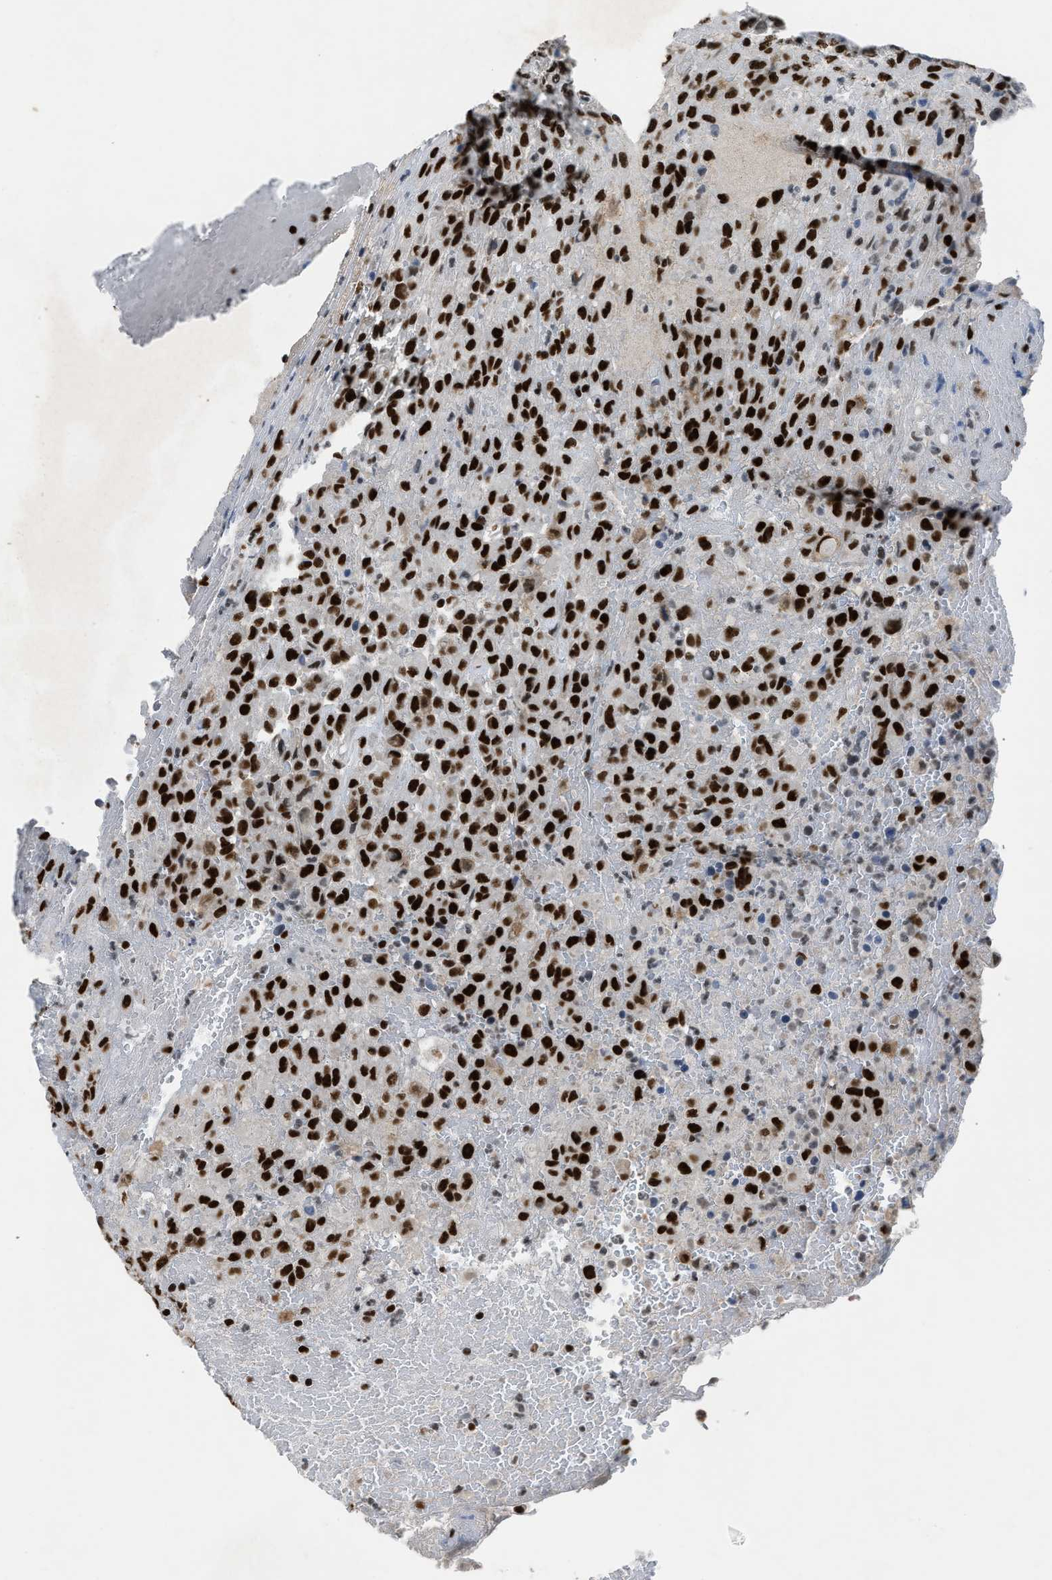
{"staining": {"intensity": "strong", "quantity": ">75%", "location": "nuclear"}, "tissue": "urothelial cancer", "cell_type": "Tumor cells", "image_type": "cancer", "snomed": [{"axis": "morphology", "description": "Urothelial carcinoma, High grade"}, {"axis": "topography", "description": "Urinary bladder"}], "caption": "High-grade urothelial carcinoma was stained to show a protein in brown. There is high levels of strong nuclear expression in approximately >75% of tumor cells.", "gene": "SCAF4", "patient": {"sex": "male", "age": 46}}